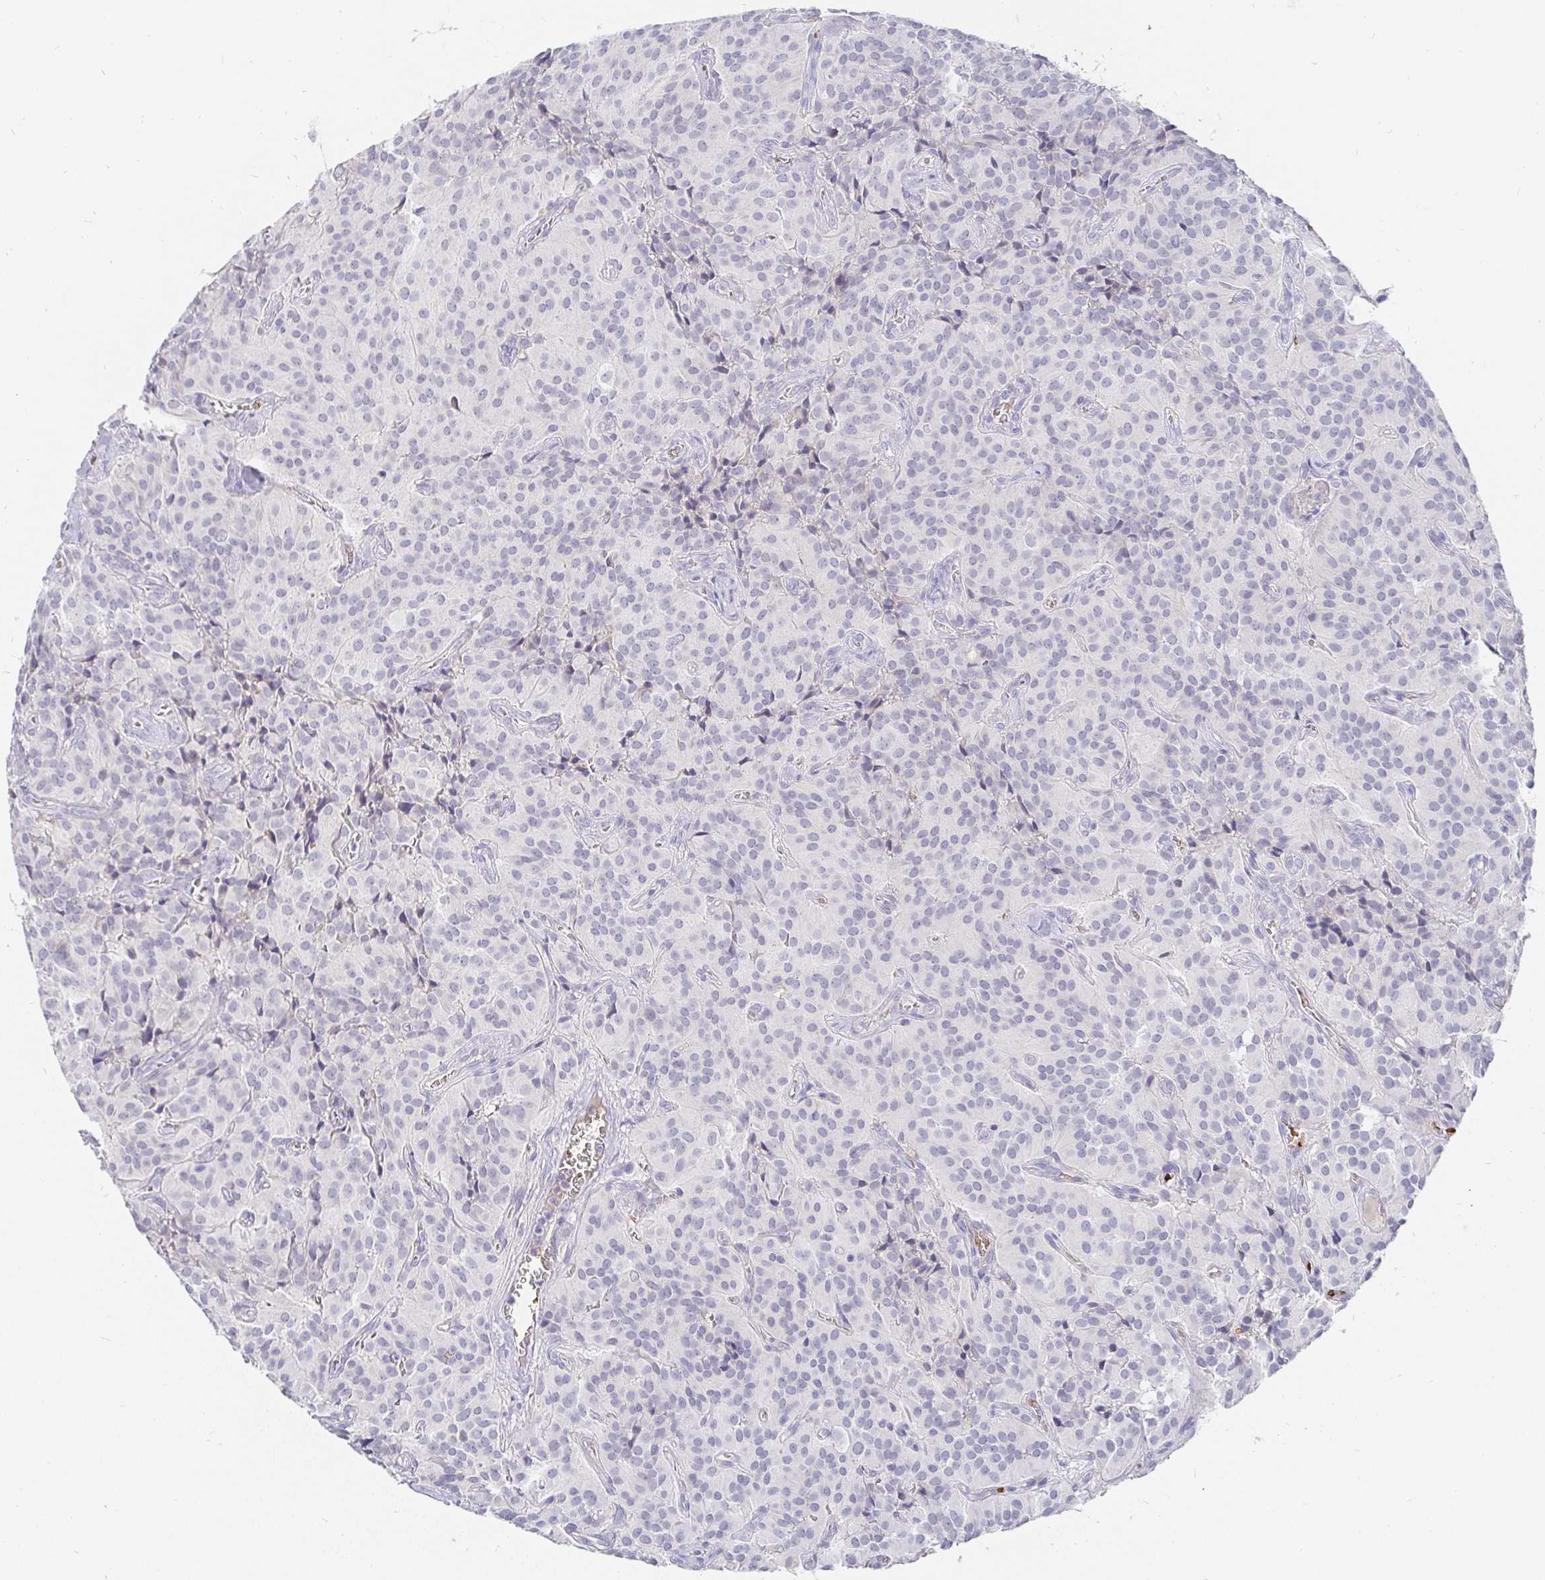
{"staining": {"intensity": "negative", "quantity": "none", "location": "none"}, "tissue": "glioma", "cell_type": "Tumor cells", "image_type": "cancer", "snomed": [{"axis": "morphology", "description": "Glioma, malignant, Low grade"}, {"axis": "topography", "description": "Brain"}], "caption": "Immunohistochemical staining of malignant glioma (low-grade) exhibits no significant staining in tumor cells. Brightfield microscopy of immunohistochemistry stained with DAB (3,3'-diaminobenzidine) (brown) and hematoxylin (blue), captured at high magnification.", "gene": "FGF21", "patient": {"sex": "male", "age": 42}}